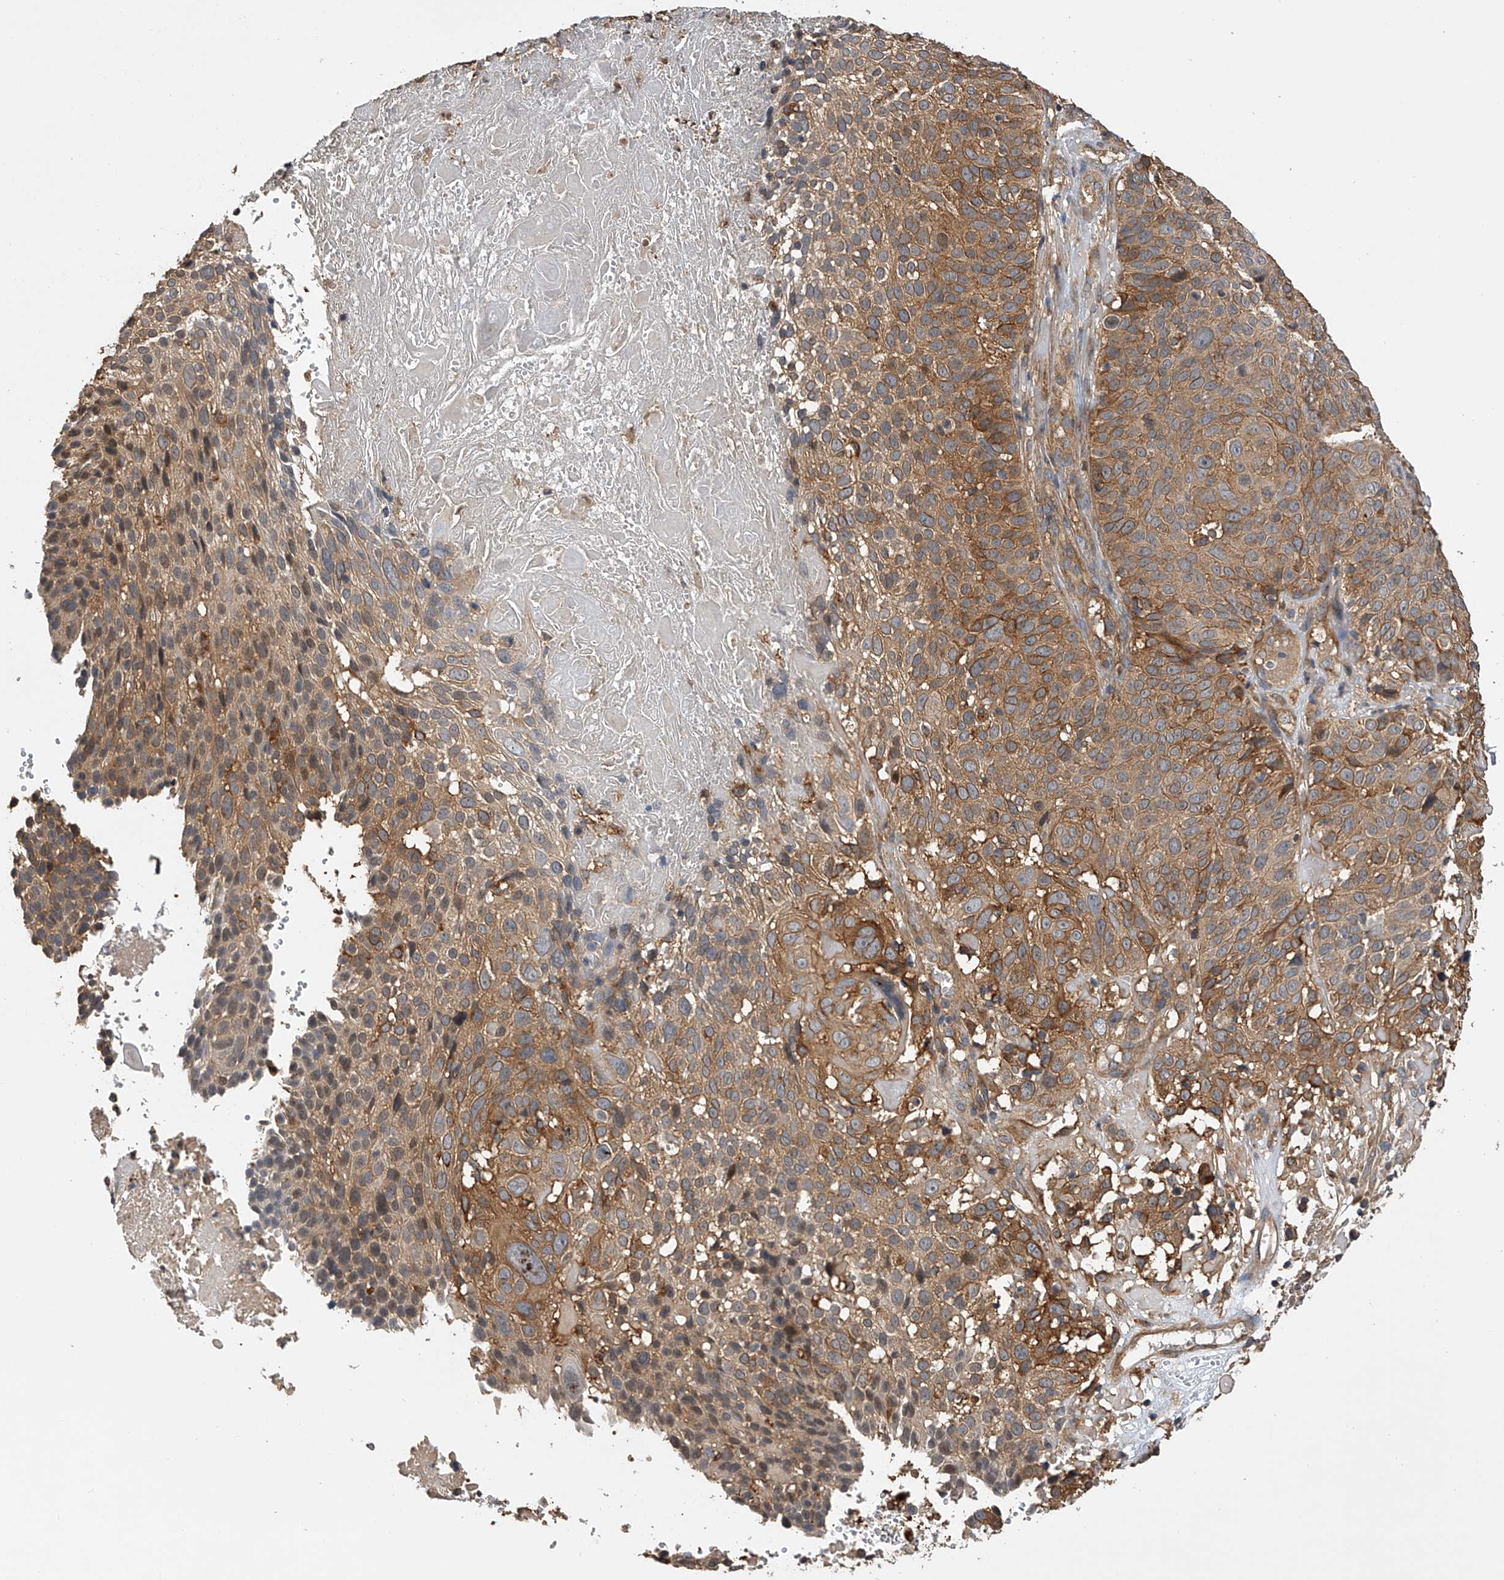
{"staining": {"intensity": "moderate", "quantity": ">75%", "location": "cytoplasmic/membranous"}, "tissue": "cervical cancer", "cell_type": "Tumor cells", "image_type": "cancer", "snomed": [{"axis": "morphology", "description": "Squamous cell carcinoma, NOS"}, {"axis": "topography", "description": "Cervix"}], "caption": "An IHC micrograph of tumor tissue is shown. Protein staining in brown highlights moderate cytoplasmic/membranous positivity in squamous cell carcinoma (cervical) within tumor cells.", "gene": "PTPRA", "patient": {"sex": "female", "age": 74}}